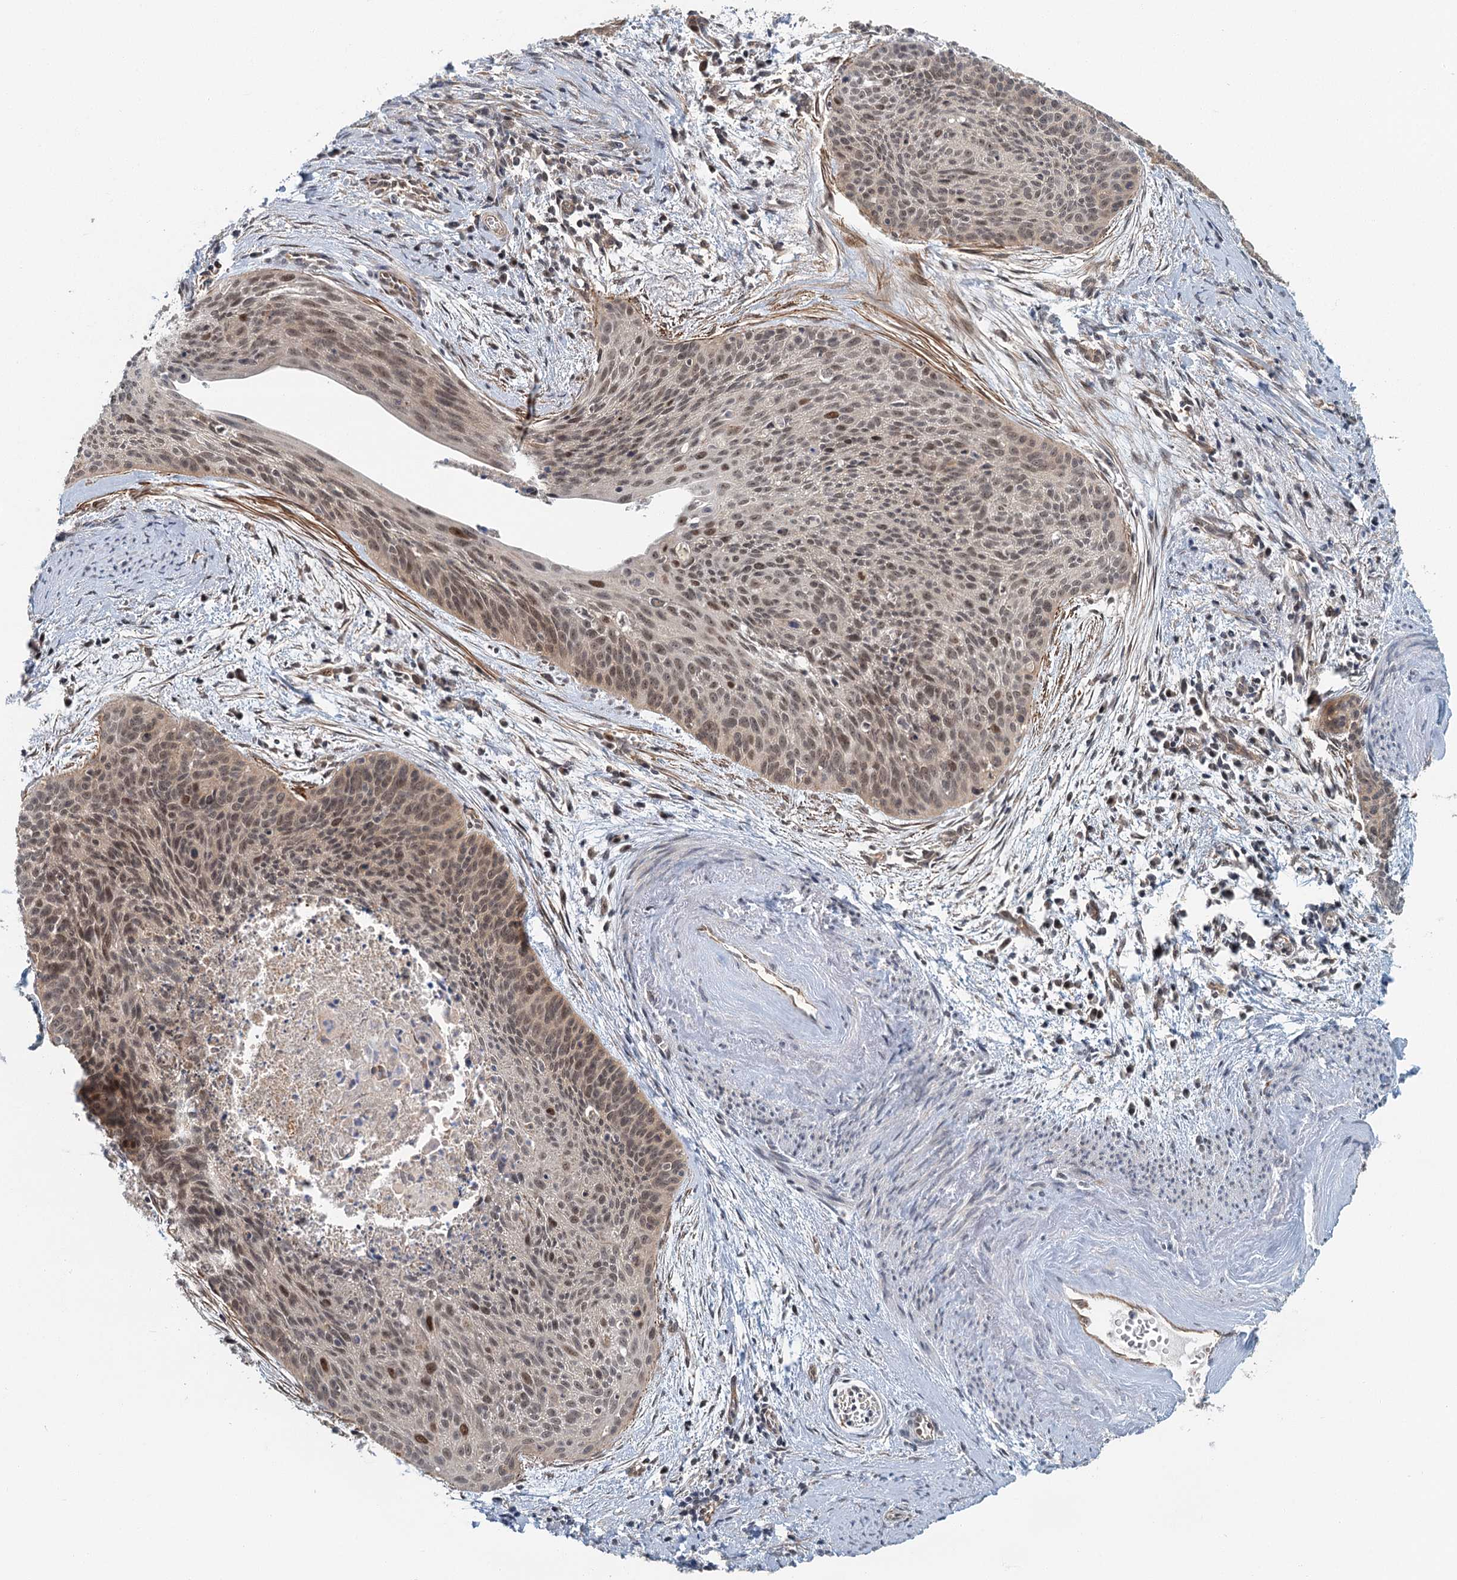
{"staining": {"intensity": "moderate", "quantity": ">75%", "location": "nuclear"}, "tissue": "cervical cancer", "cell_type": "Tumor cells", "image_type": "cancer", "snomed": [{"axis": "morphology", "description": "Squamous cell carcinoma, NOS"}, {"axis": "topography", "description": "Cervix"}], "caption": "An immunohistochemistry micrograph of neoplastic tissue is shown. Protein staining in brown shows moderate nuclear positivity in cervical squamous cell carcinoma within tumor cells. The staining was performed using DAB (3,3'-diaminobenzidine), with brown indicating positive protein expression. Nuclei are stained blue with hematoxylin.", "gene": "TAS2R42", "patient": {"sex": "female", "age": 55}}